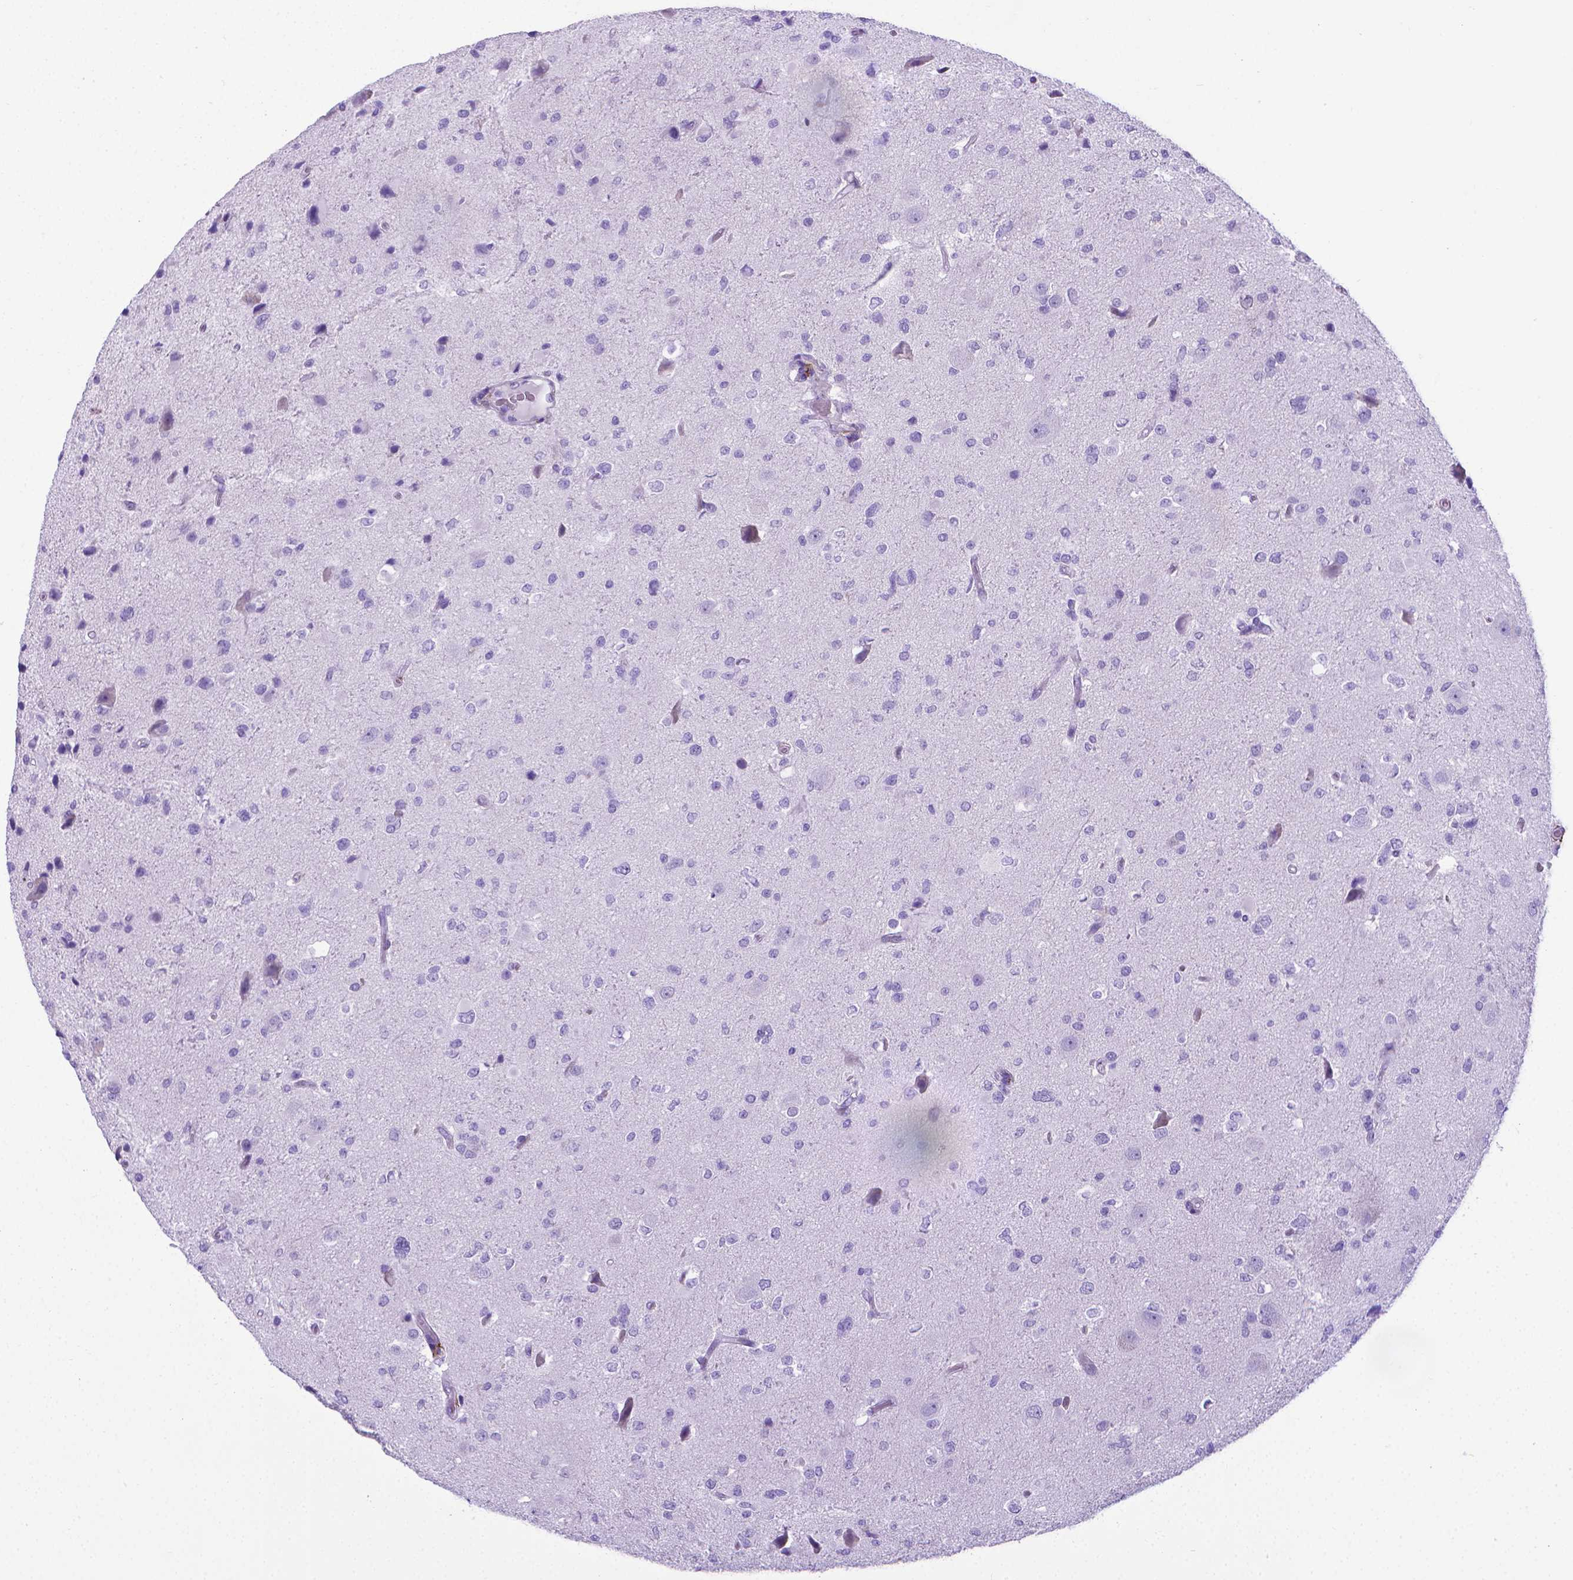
{"staining": {"intensity": "negative", "quantity": "none", "location": "none"}, "tissue": "glioma", "cell_type": "Tumor cells", "image_type": "cancer", "snomed": [{"axis": "morphology", "description": "Glioma, malignant, Low grade"}, {"axis": "topography", "description": "Brain"}], "caption": "Protein analysis of glioma reveals no significant positivity in tumor cells. (DAB (3,3'-diaminobenzidine) immunohistochemistry visualized using brightfield microscopy, high magnification).", "gene": "MFAP2", "patient": {"sex": "female", "age": 32}}